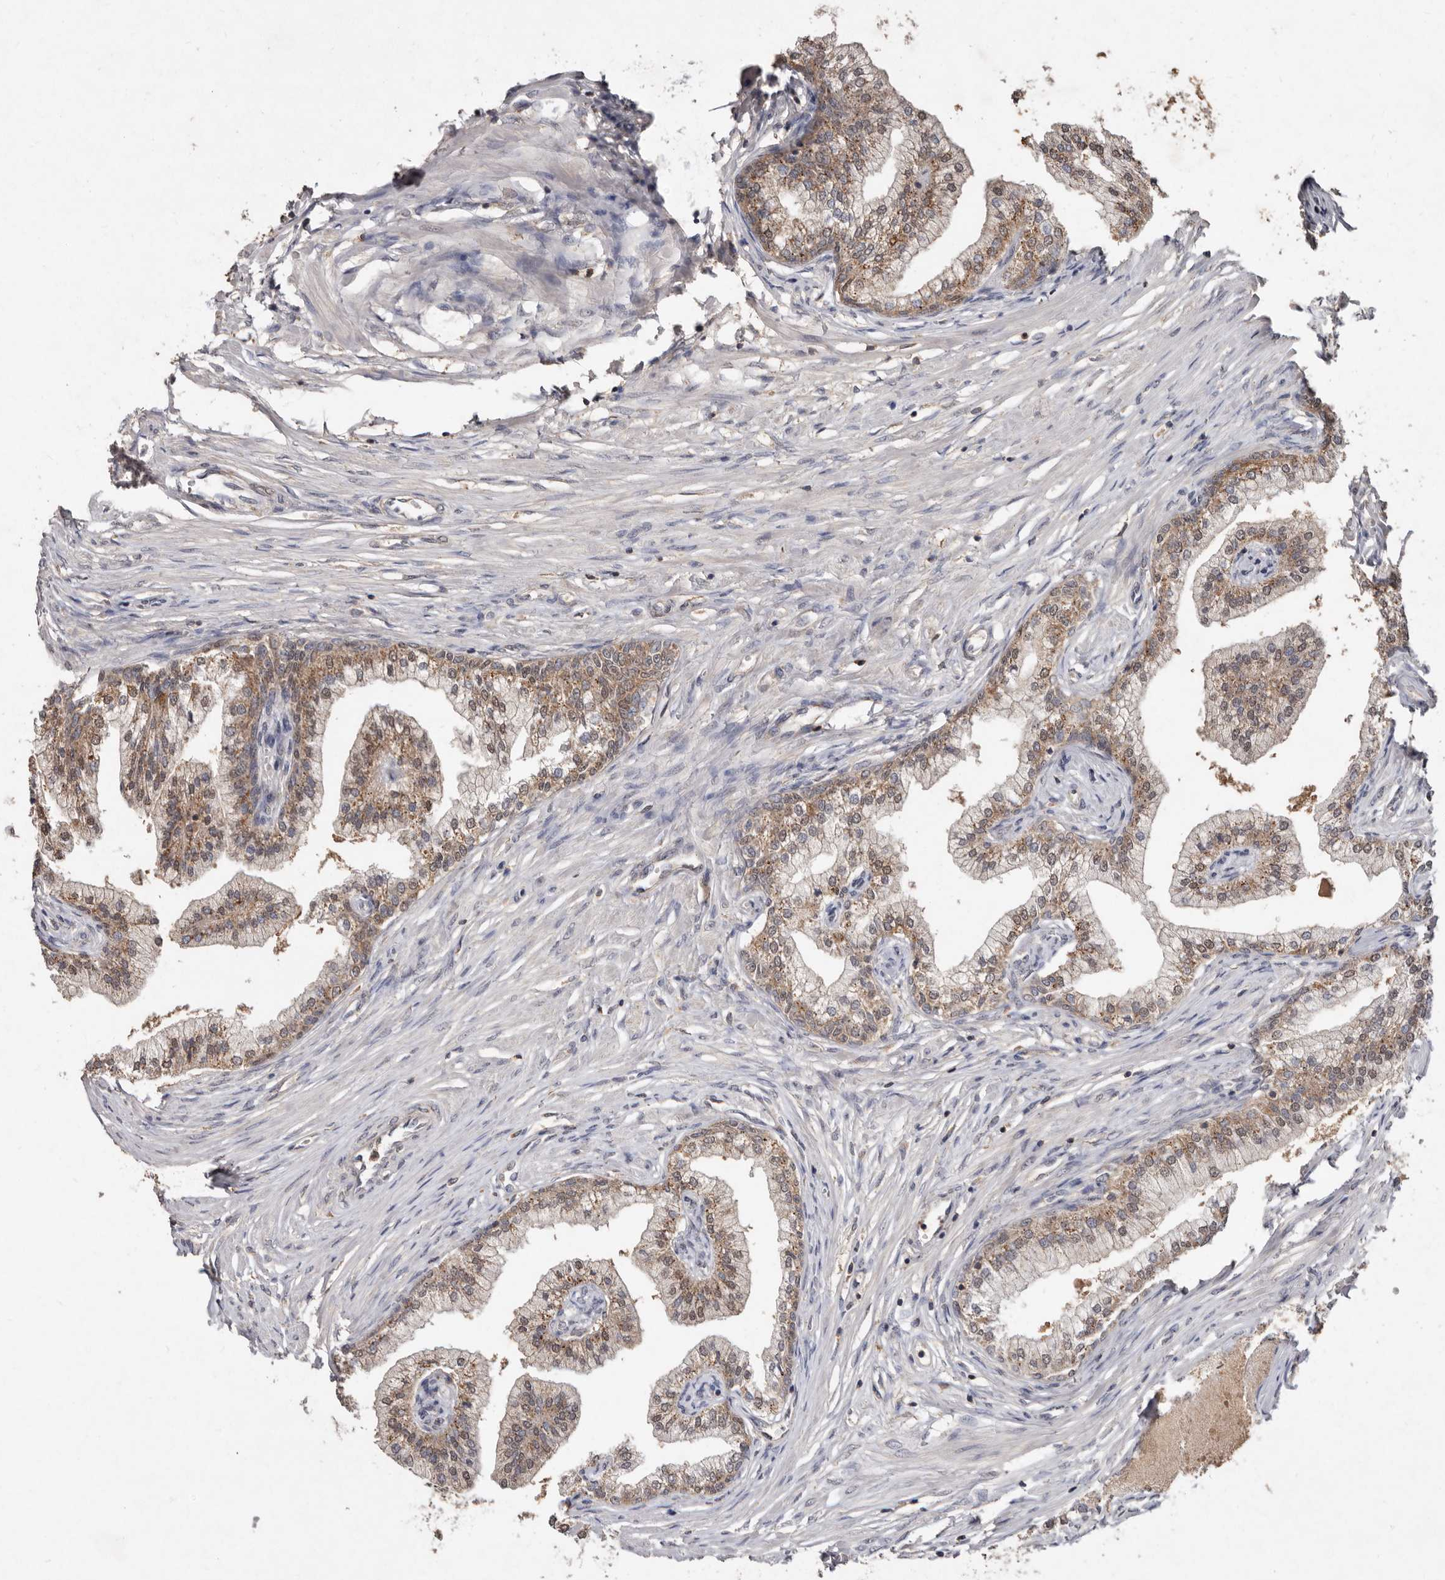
{"staining": {"intensity": "moderate", "quantity": ">75%", "location": "cytoplasmic/membranous"}, "tissue": "prostate", "cell_type": "Glandular cells", "image_type": "normal", "snomed": [{"axis": "morphology", "description": "Normal tissue, NOS"}, {"axis": "morphology", "description": "Urothelial carcinoma, Low grade"}, {"axis": "topography", "description": "Urinary bladder"}, {"axis": "topography", "description": "Prostate"}], "caption": "A histopathology image of human prostate stained for a protein exhibits moderate cytoplasmic/membranous brown staining in glandular cells. The protein of interest is stained brown, and the nuclei are stained in blue (DAB (3,3'-diaminobenzidine) IHC with brightfield microscopy, high magnification).", "gene": "EDEM1", "patient": {"sex": "male", "age": 60}}